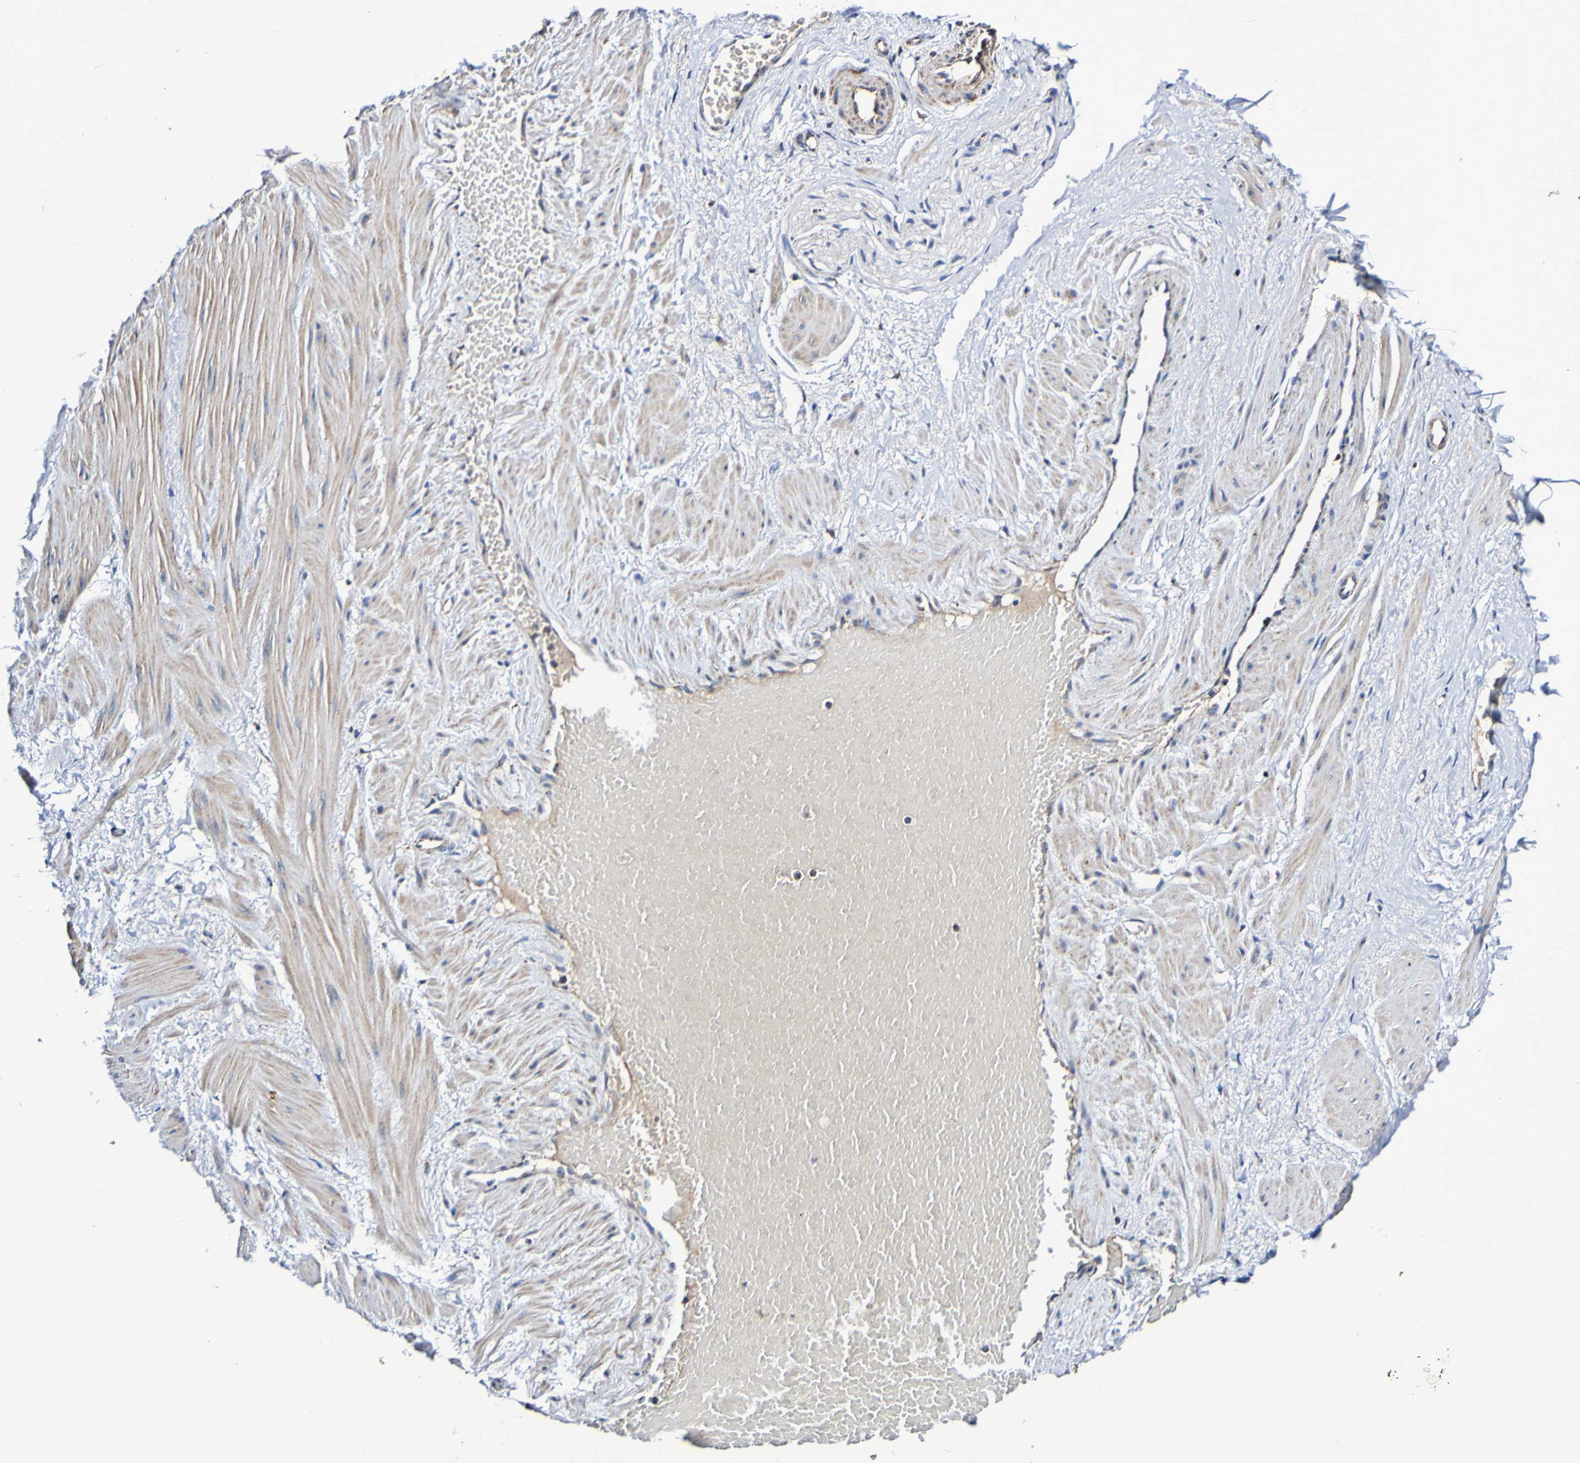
{"staining": {"intensity": "negative", "quantity": "none", "location": "none"}, "tissue": "adipose tissue", "cell_type": "Adipocytes", "image_type": "normal", "snomed": [{"axis": "morphology", "description": "Normal tissue, NOS"}, {"axis": "topography", "description": "Soft tissue"}, {"axis": "topography", "description": "Vascular tissue"}], "caption": "The immunohistochemistry (IHC) image has no significant positivity in adipocytes of adipose tissue. Nuclei are stained in blue.", "gene": "IL18R1", "patient": {"sex": "female", "age": 35}}